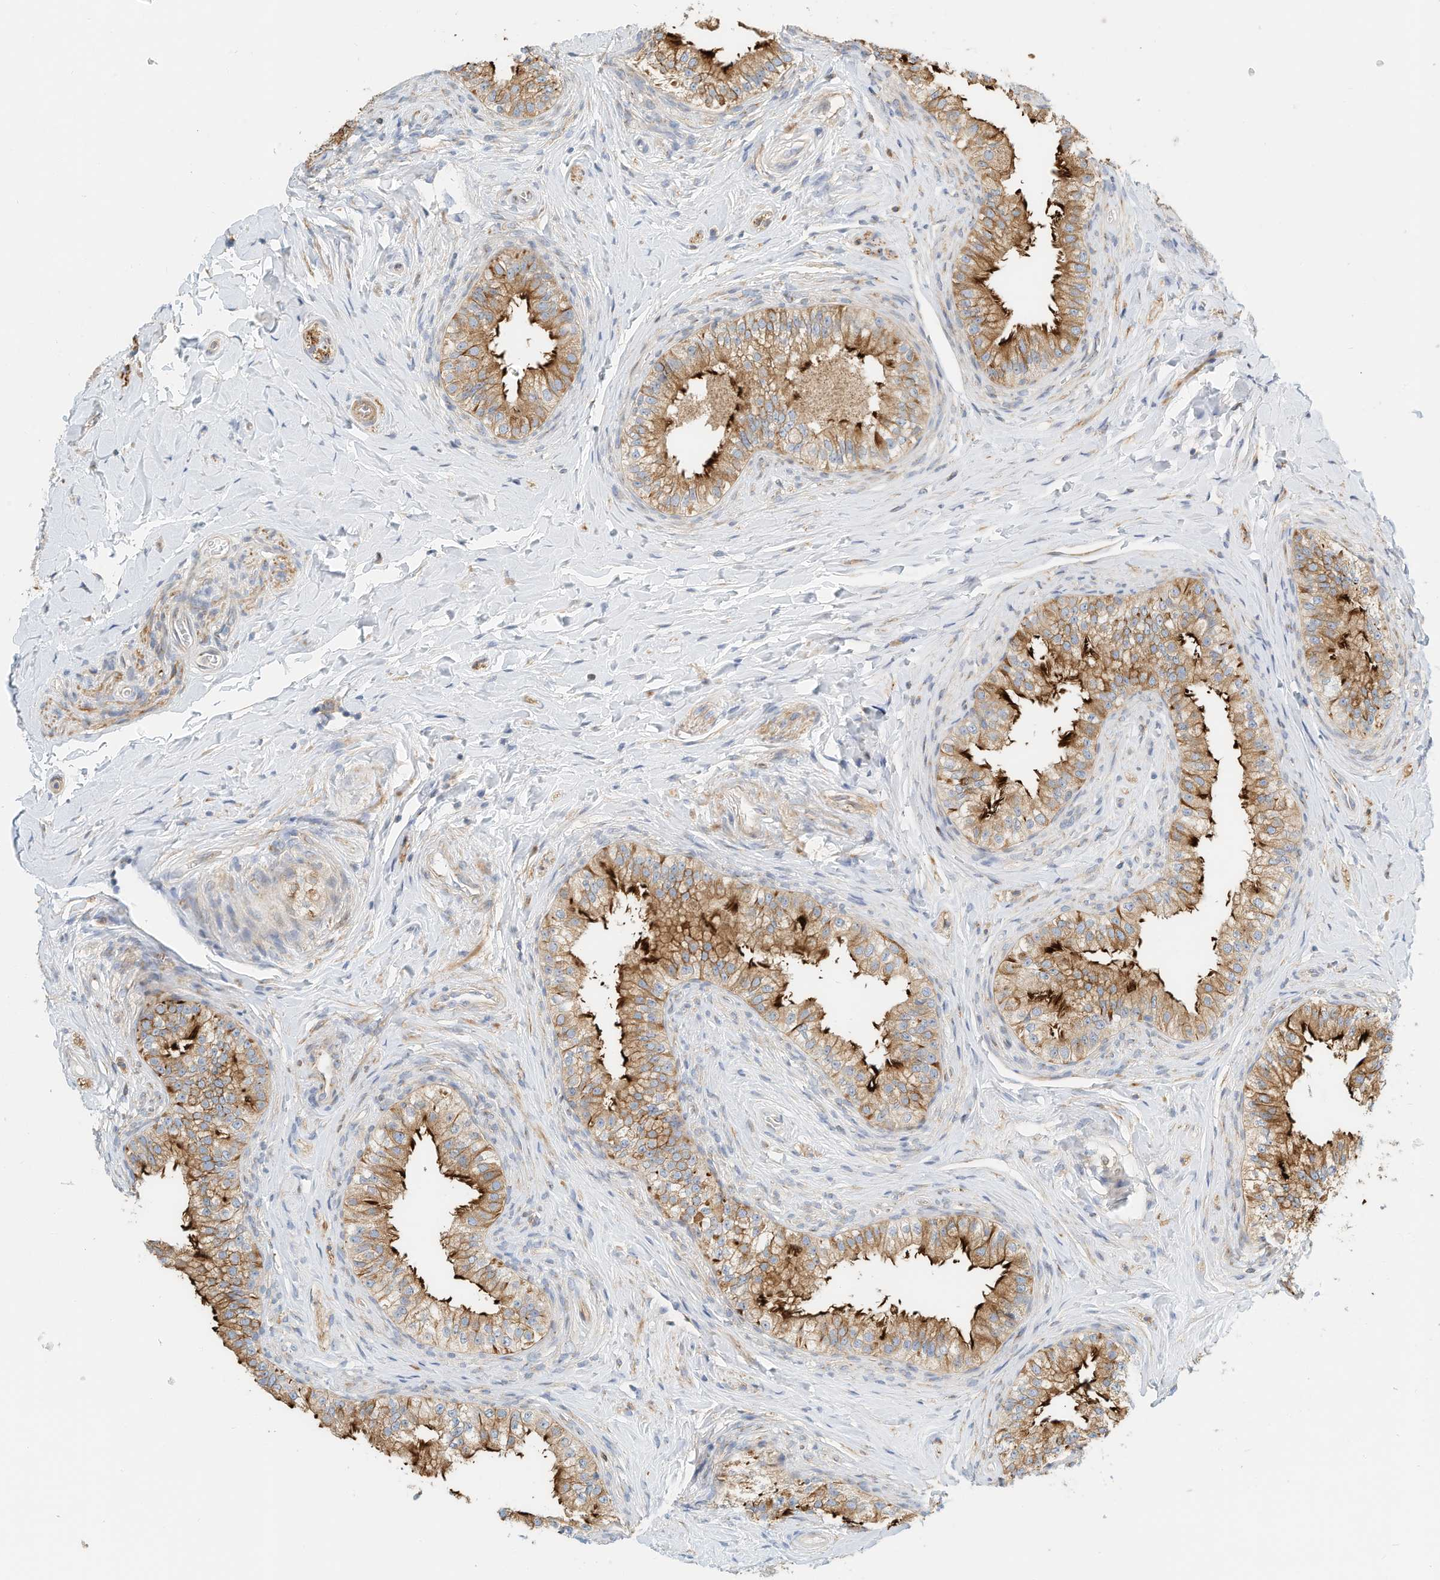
{"staining": {"intensity": "strong", "quantity": "25%-75%", "location": "cytoplasmic/membranous"}, "tissue": "epididymis", "cell_type": "Glandular cells", "image_type": "normal", "snomed": [{"axis": "morphology", "description": "Normal tissue, NOS"}, {"axis": "topography", "description": "Epididymis"}], "caption": "Immunohistochemical staining of benign epididymis demonstrates 25%-75% levels of strong cytoplasmic/membranous protein staining in approximately 25%-75% of glandular cells. Nuclei are stained in blue.", "gene": "MICAL1", "patient": {"sex": "male", "age": 49}}